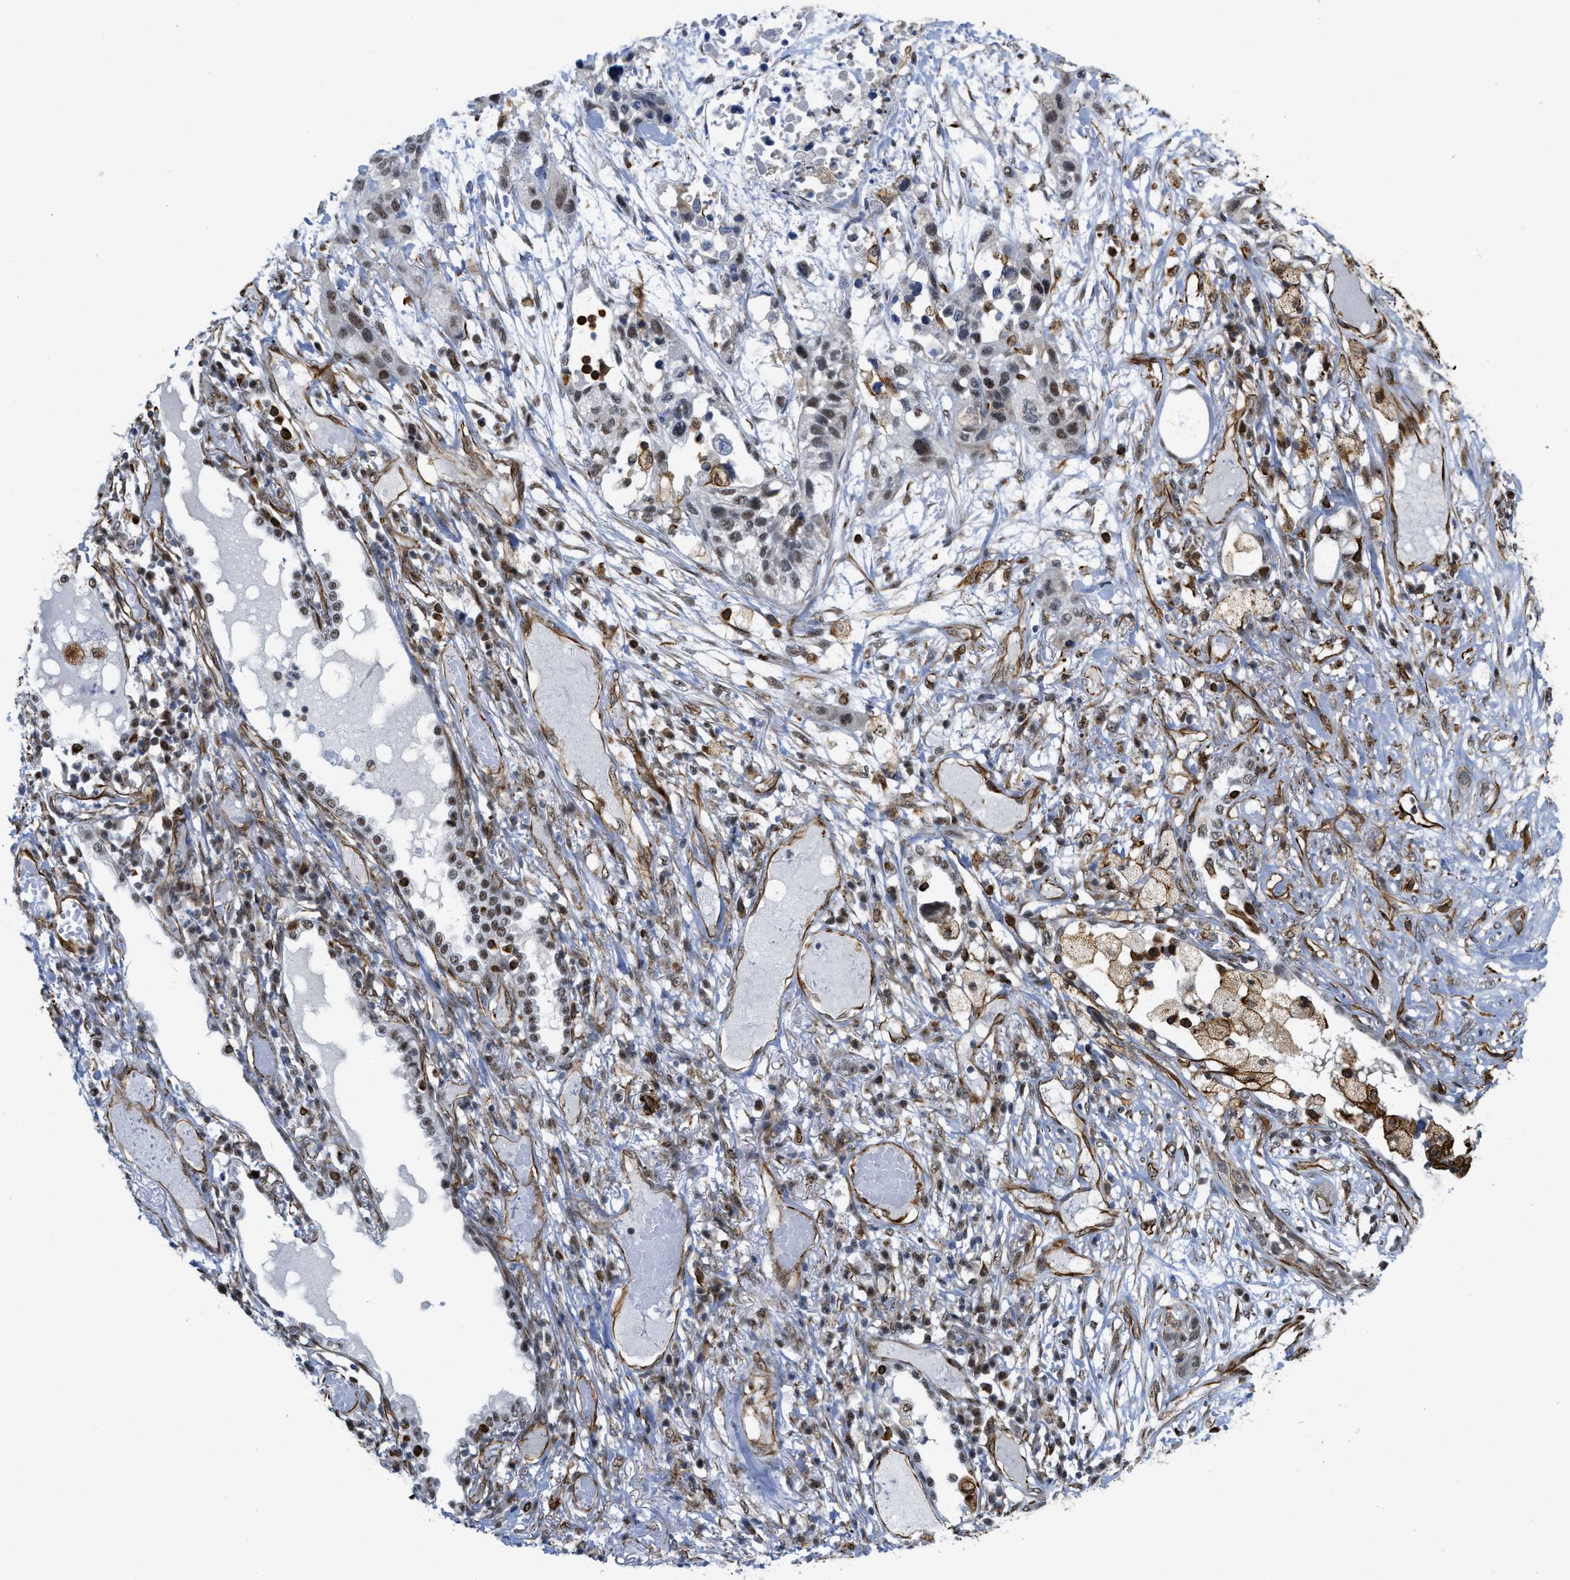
{"staining": {"intensity": "weak", "quantity": ">75%", "location": "nuclear"}, "tissue": "lung cancer", "cell_type": "Tumor cells", "image_type": "cancer", "snomed": [{"axis": "morphology", "description": "Squamous cell carcinoma, NOS"}, {"axis": "topography", "description": "Lung"}], "caption": "Tumor cells show low levels of weak nuclear staining in approximately >75% of cells in lung squamous cell carcinoma.", "gene": "LRRC8B", "patient": {"sex": "male", "age": 71}}